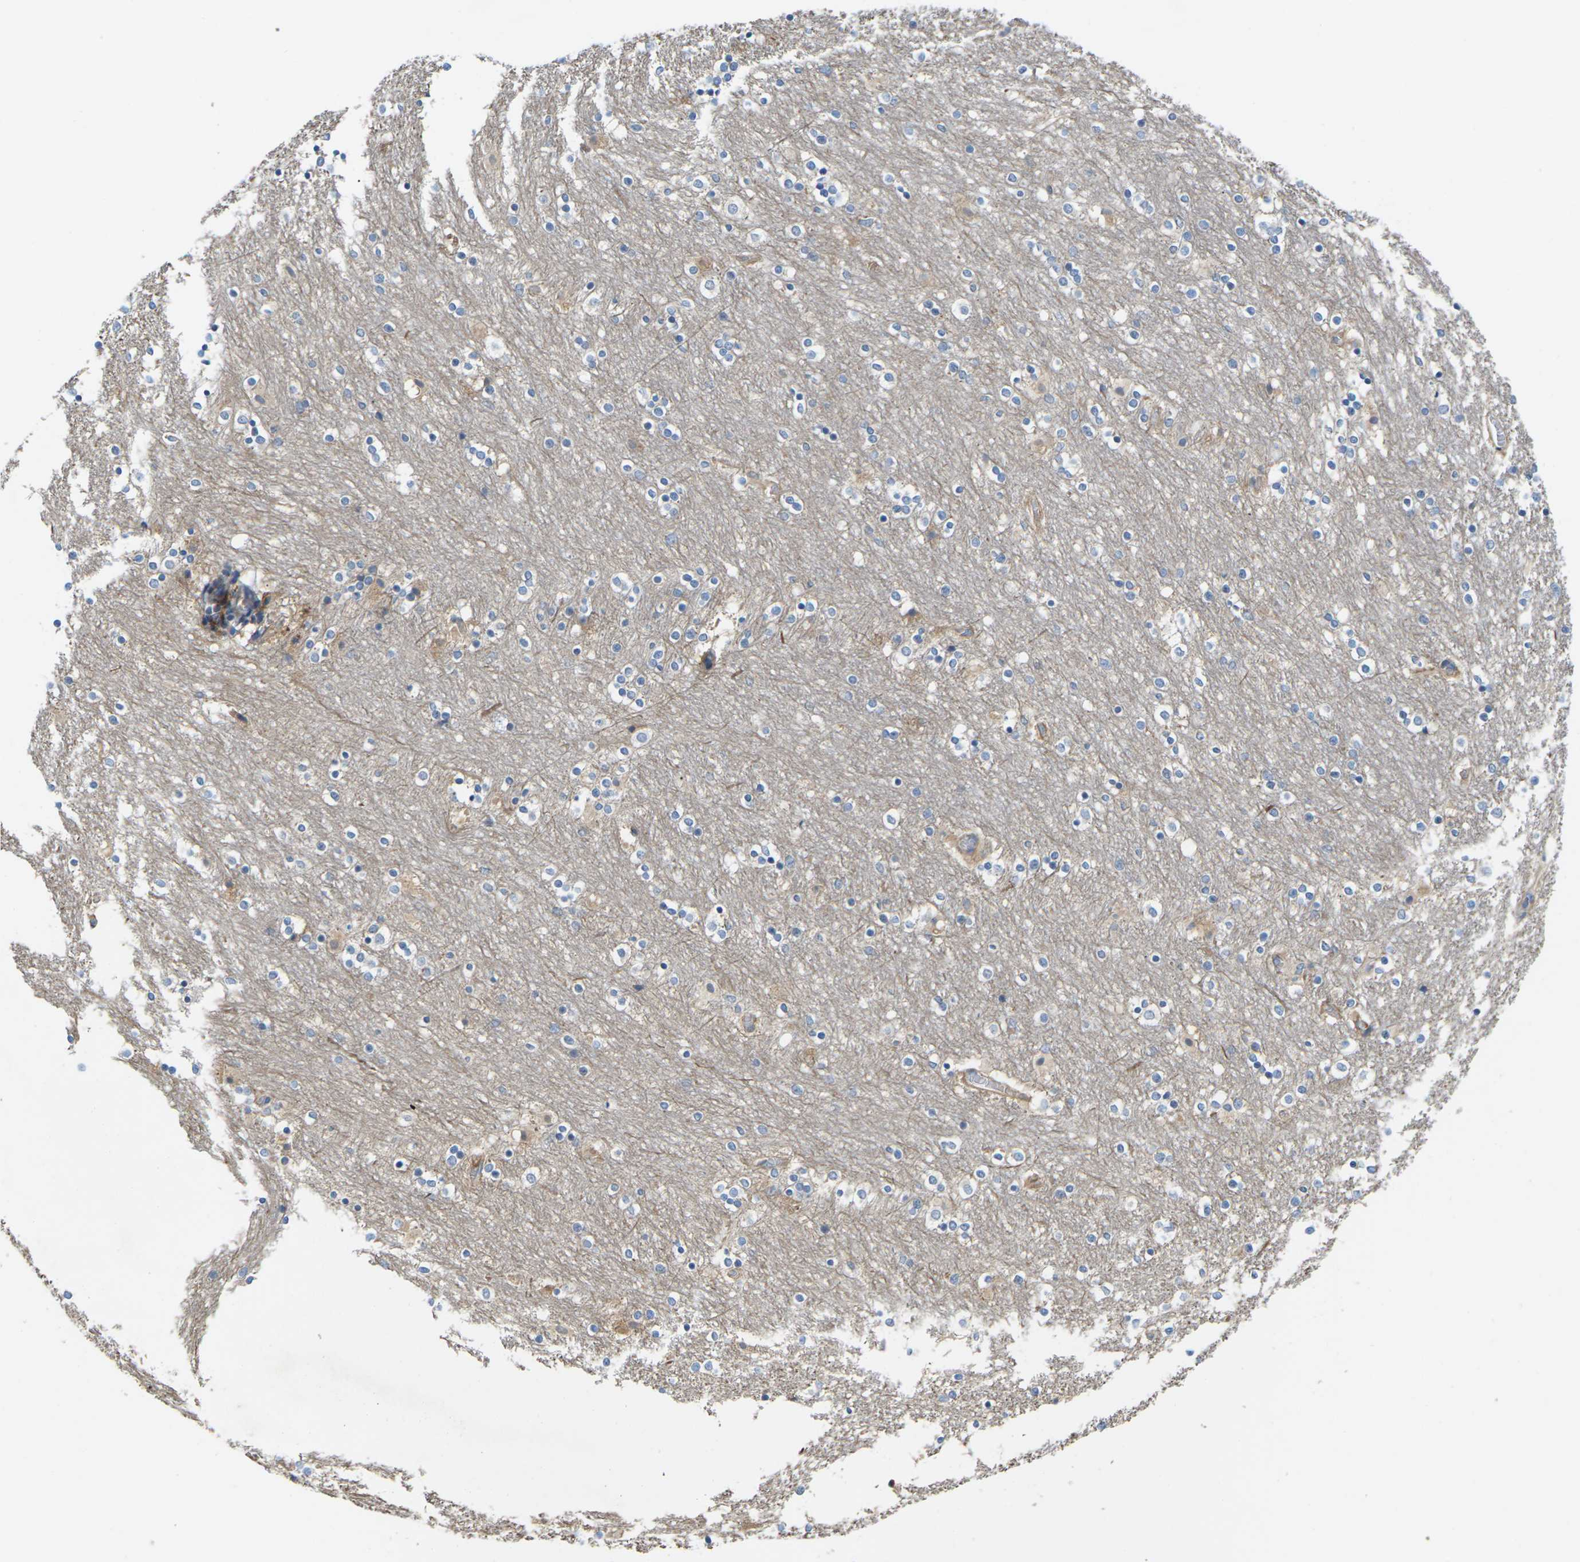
{"staining": {"intensity": "moderate", "quantity": "<25%", "location": "cytoplasmic/membranous"}, "tissue": "caudate", "cell_type": "Glial cells", "image_type": "normal", "snomed": [{"axis": "morphology", "description": "Normal tissue, NOS"}, {"axis": "topography", "description": "Lateral ventricle wall"}], "caption": "This image displays benign caudate stained with immunohistochemistry to label a protein in brown. The cytoplasmic/membranous of glial cells show moderate positivity for the protein. Nuclei are counter-stained blue.", "gene": "SCNN1A", "patient": {"sex": "female", "age": 54}}